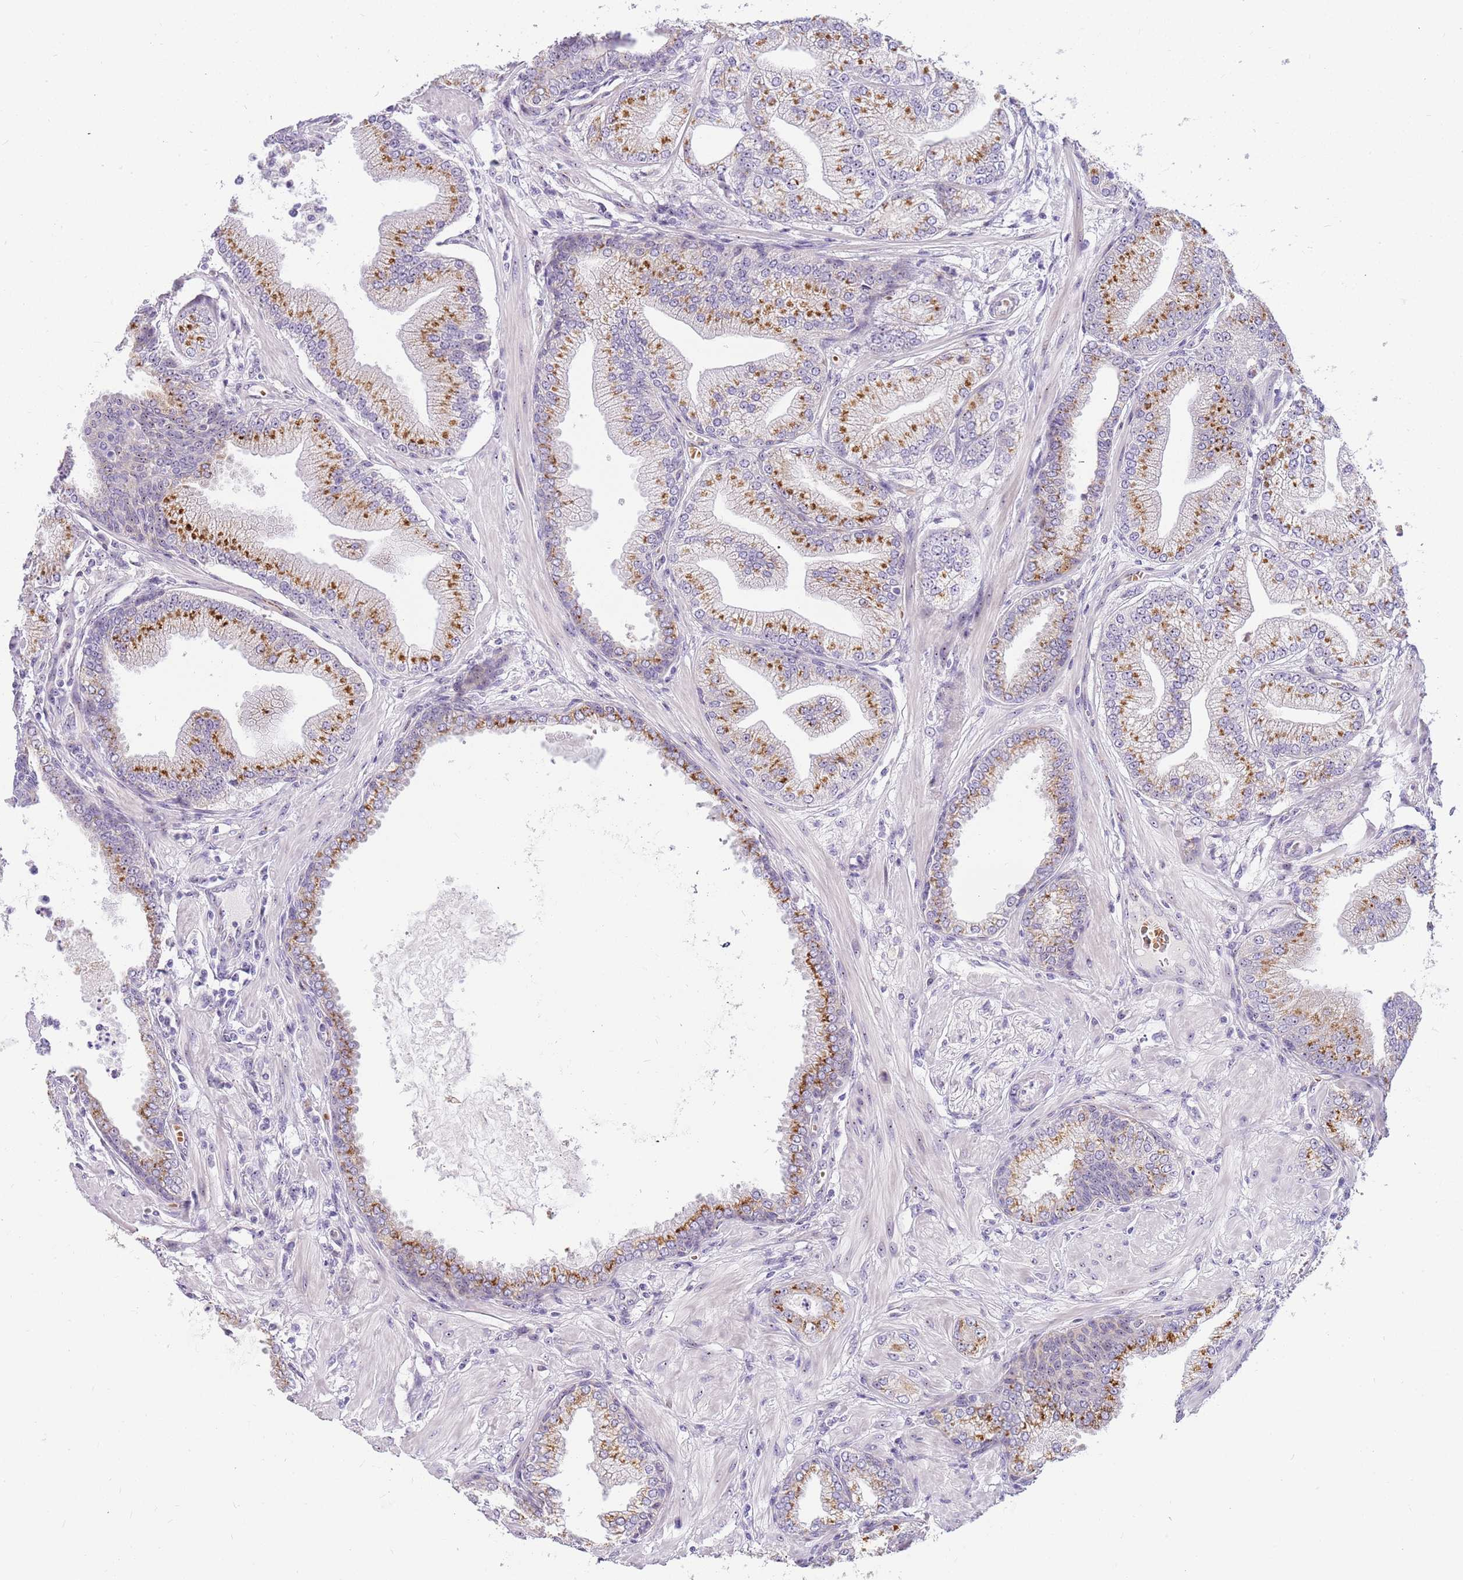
{"staining": {"intensity": "moderate", "quantity": ">75%", "location": "cytoplasmic/membranous"}, "tissue": "prostate cancer", "cell_type": "Tumor cells", "image_type": "cancer", "snomed": [{"axis": "morphology", "description": "Adenocarcinoma, Low grade"}, {"axis": "topography", "description": "Prostate"}], "caption": "A brown stain shows moderate cytoplasmic/membranous expression of a protein in human adenocarcinoma (low-grade) (prostate) tumor cells. (DAB (3,3'-diaminobenzidine) IHC, brown staining for protein, blue staining for nuclei).", "gene": "DNAJA3", "patient": {"sex": "male", "age": 55}}